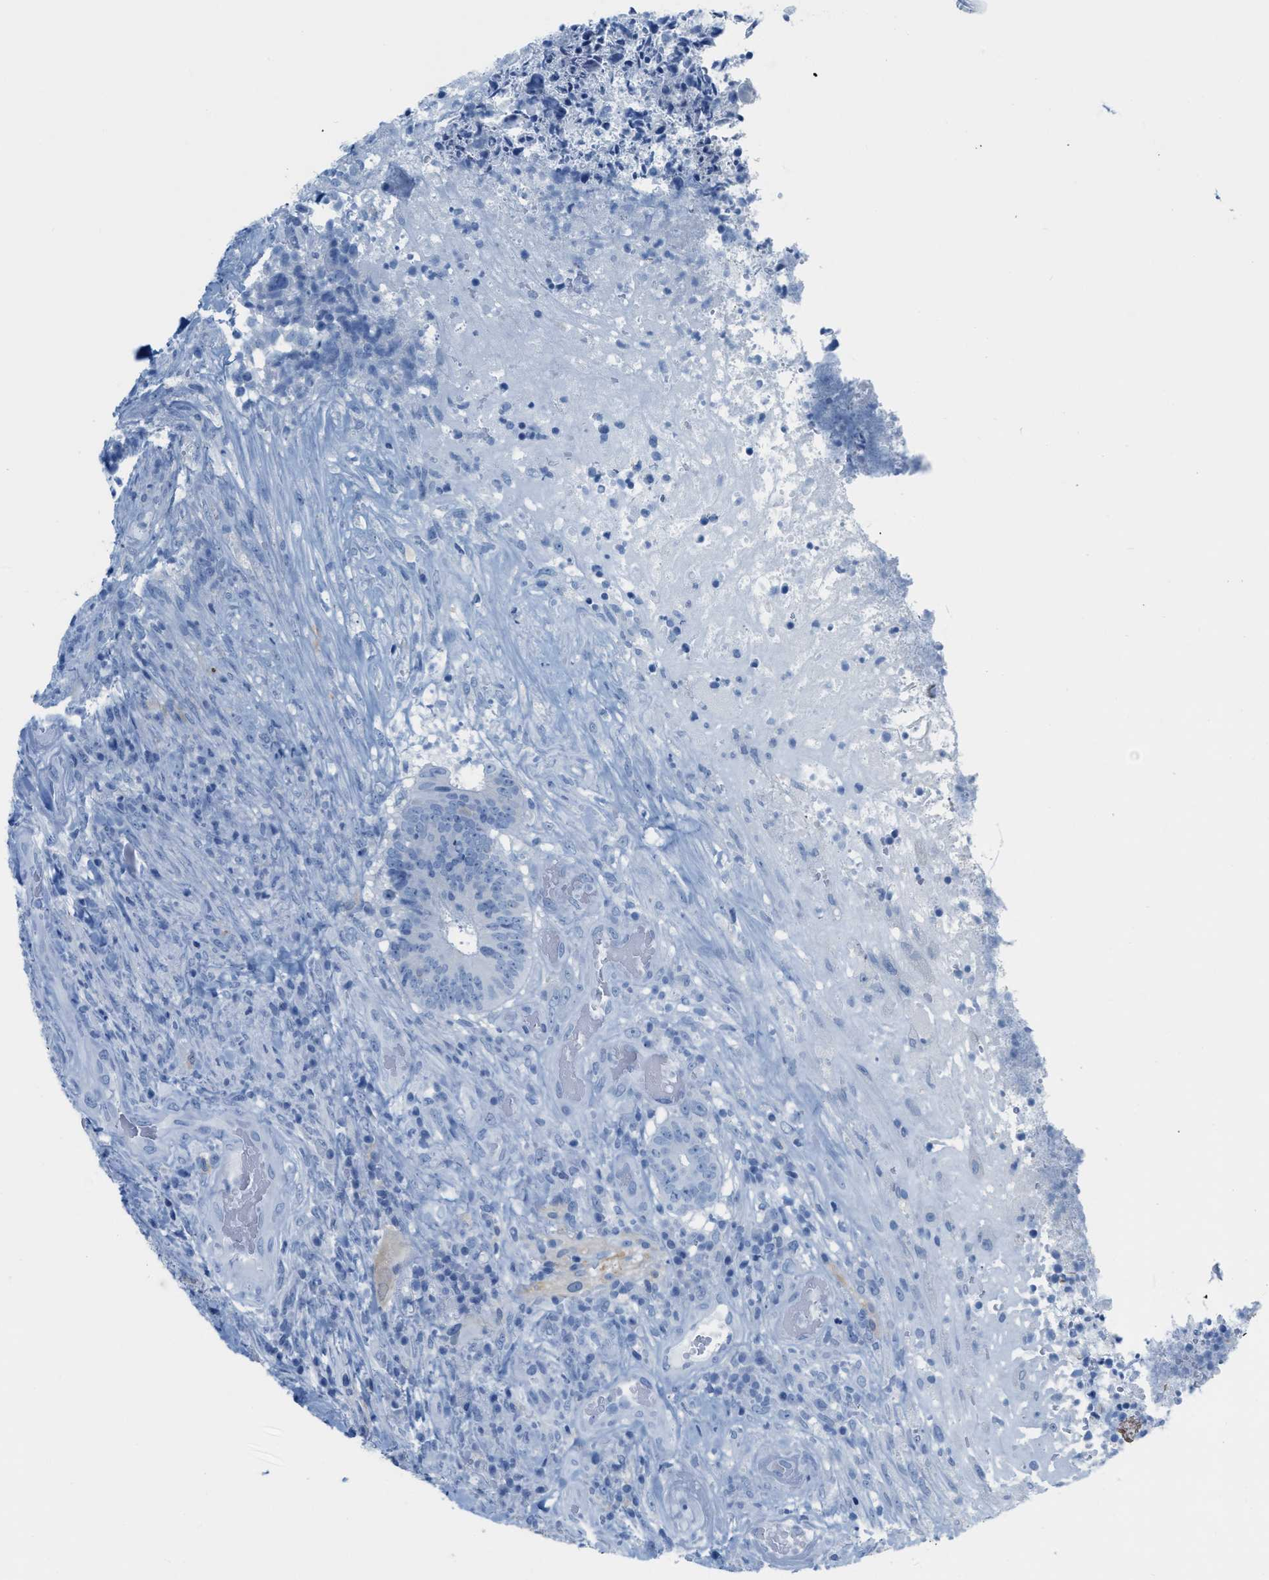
{"staining": {"intensity": "negative", "quantity": "none", "location": "none"}, "tissue": "colorectal cancer", "cell_type": "Tumor cells", "image_type": "cancer", "snomed": [{"axis": "morphology", "description": "Adenocarcinoma, NOS"}, {"axis": "topography", "description": "Rectum"}], "caption": "Immunohistochemistry of colorectal adenocarcinoma displays no staining in tumor cells.", "gene": "ASGR1", "patient": {"sex": "male", "age": 72}}